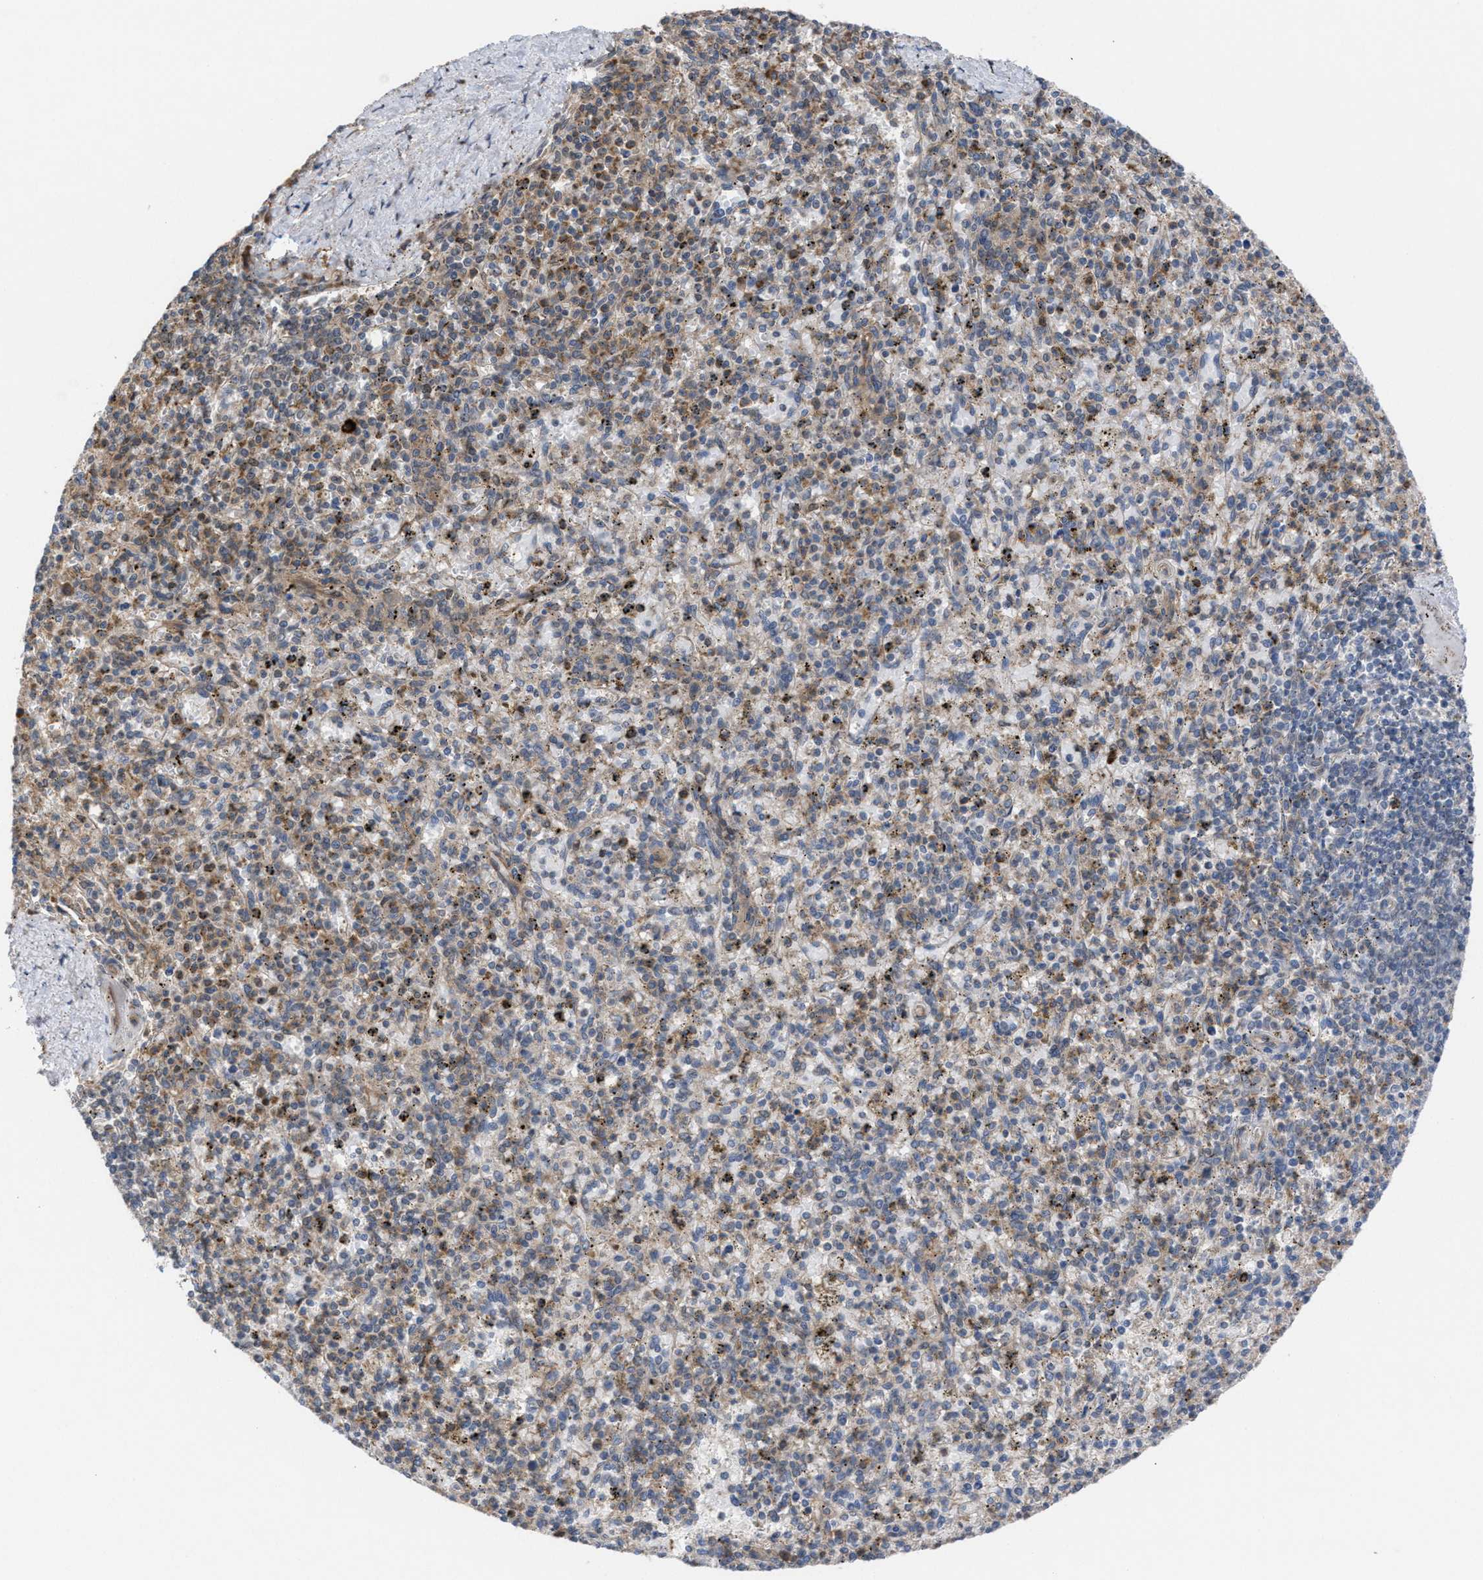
{"staining": {"intensity": "moderate", "quantity": "25%-75%", "location": "cytoplasmic/membranous"}, "tissue": "spleen", "cell_type": "Cells in red pulp", "image_type": "normal", "snomed": [{"axis": "morphology", "description": "Normal tissue, NOS"}, {"axis": "topography", "description": "Spleen"}], "caption": "Protein positivity by IHC demonstrates moderate cytoplasmic/membranous staining in about 25%-75% of cells in red pulp in normal spleen.", "gene": "TP53BP2", "patient": {"sex": "male", "age": 72}}